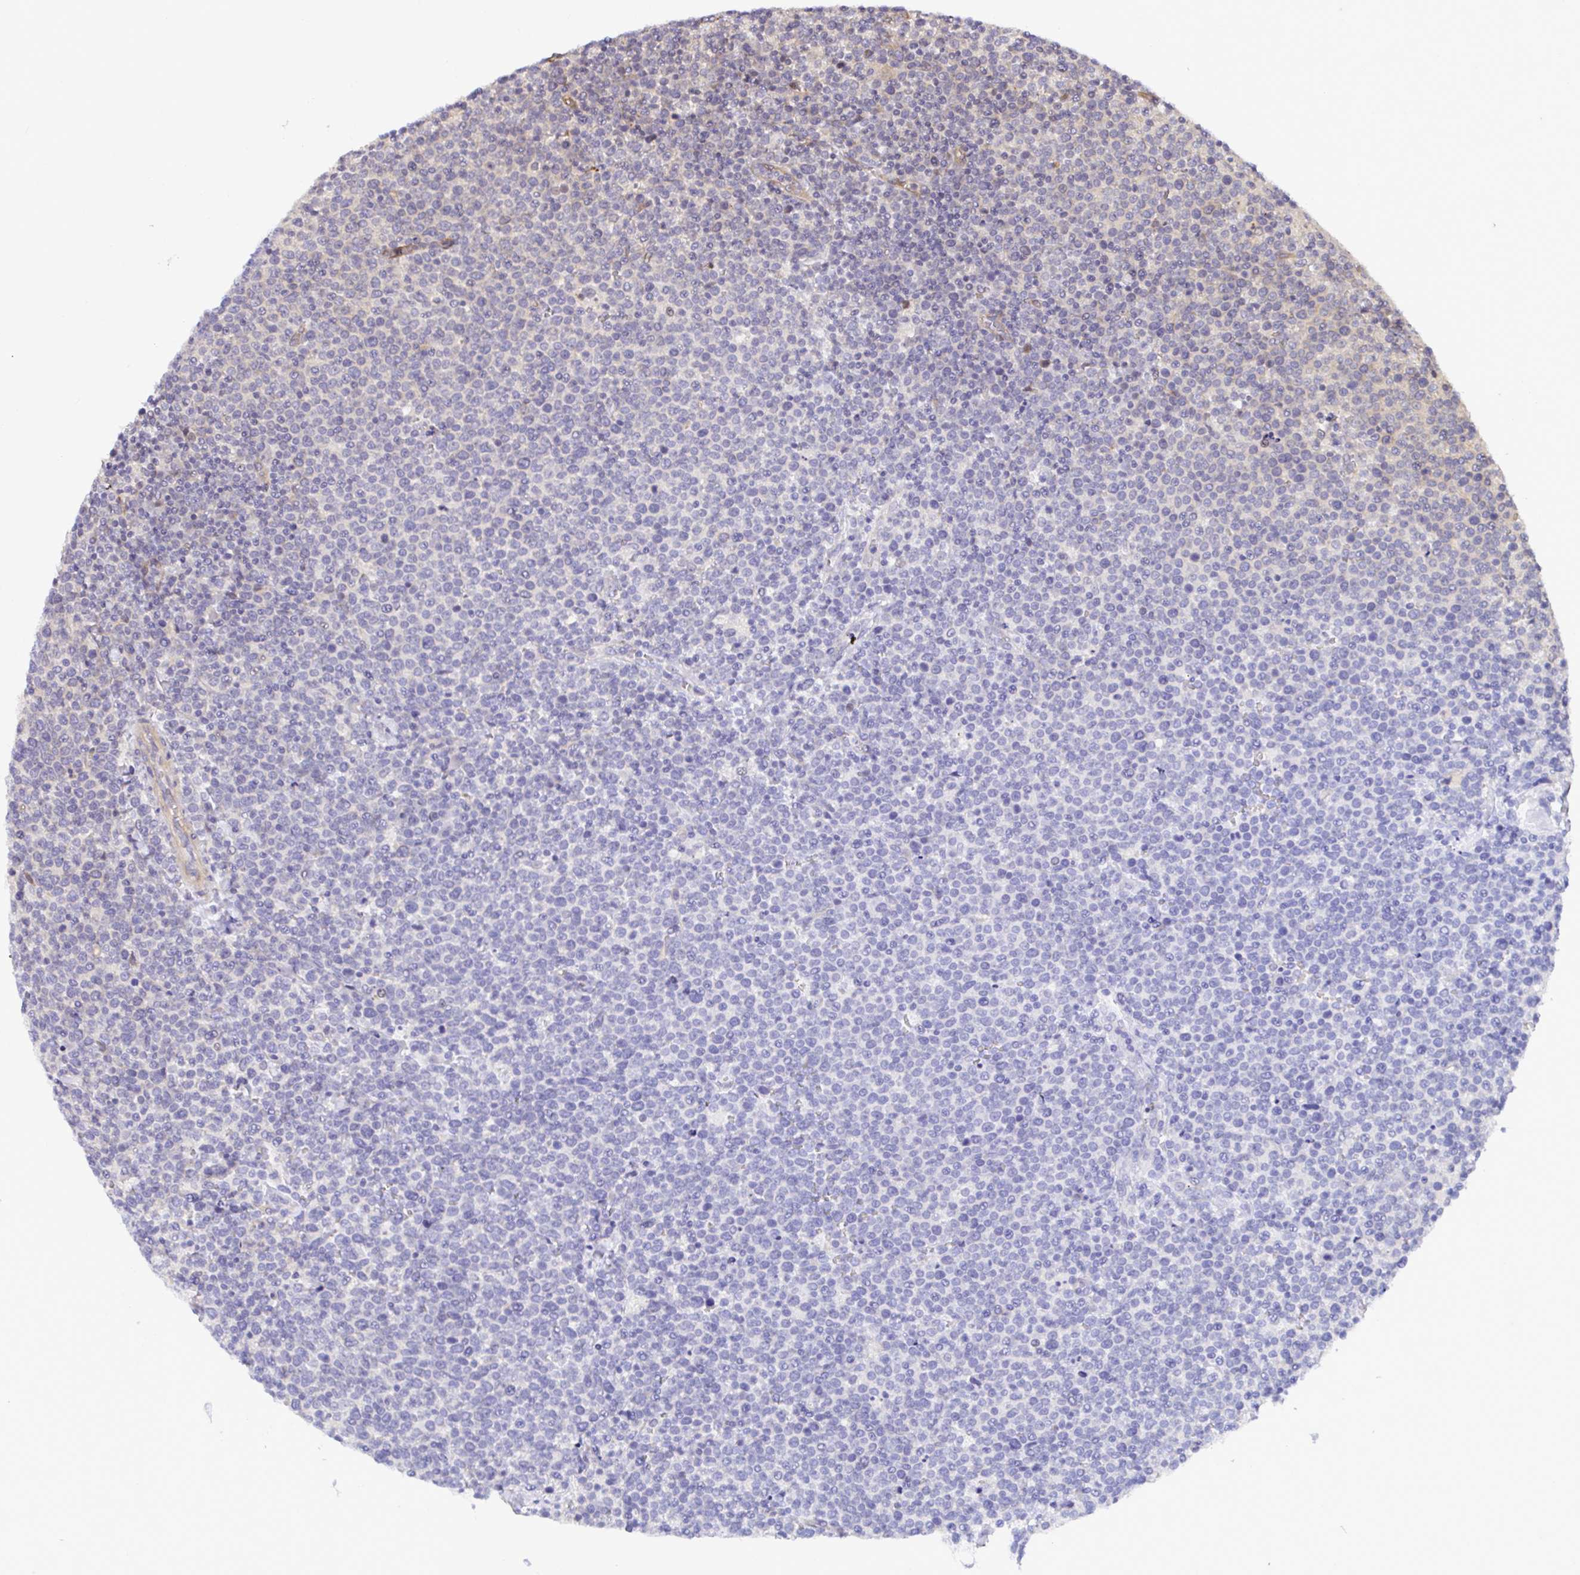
{"staining": {"intensity": "negative", "quantity": "none", "location": "none"}, "tissue": "lymphoma", "cell_type": "Tumor cells", "image_type": "cancer", "snomed": [{"axis": "morphology", "description": "Malignant lymphoma, non-Hodgkin's type, High grade"}, {"axis": "topography", "description": "Lymph node"}], "caption": "DAB immunohistochemical staining of human malignant lymphoma, non-Hodgkin's type (high-grade) shows no significant positivity in tumor cells.", "gene": "TRIM55", "patient": {"sex": "male", "age": 61}}